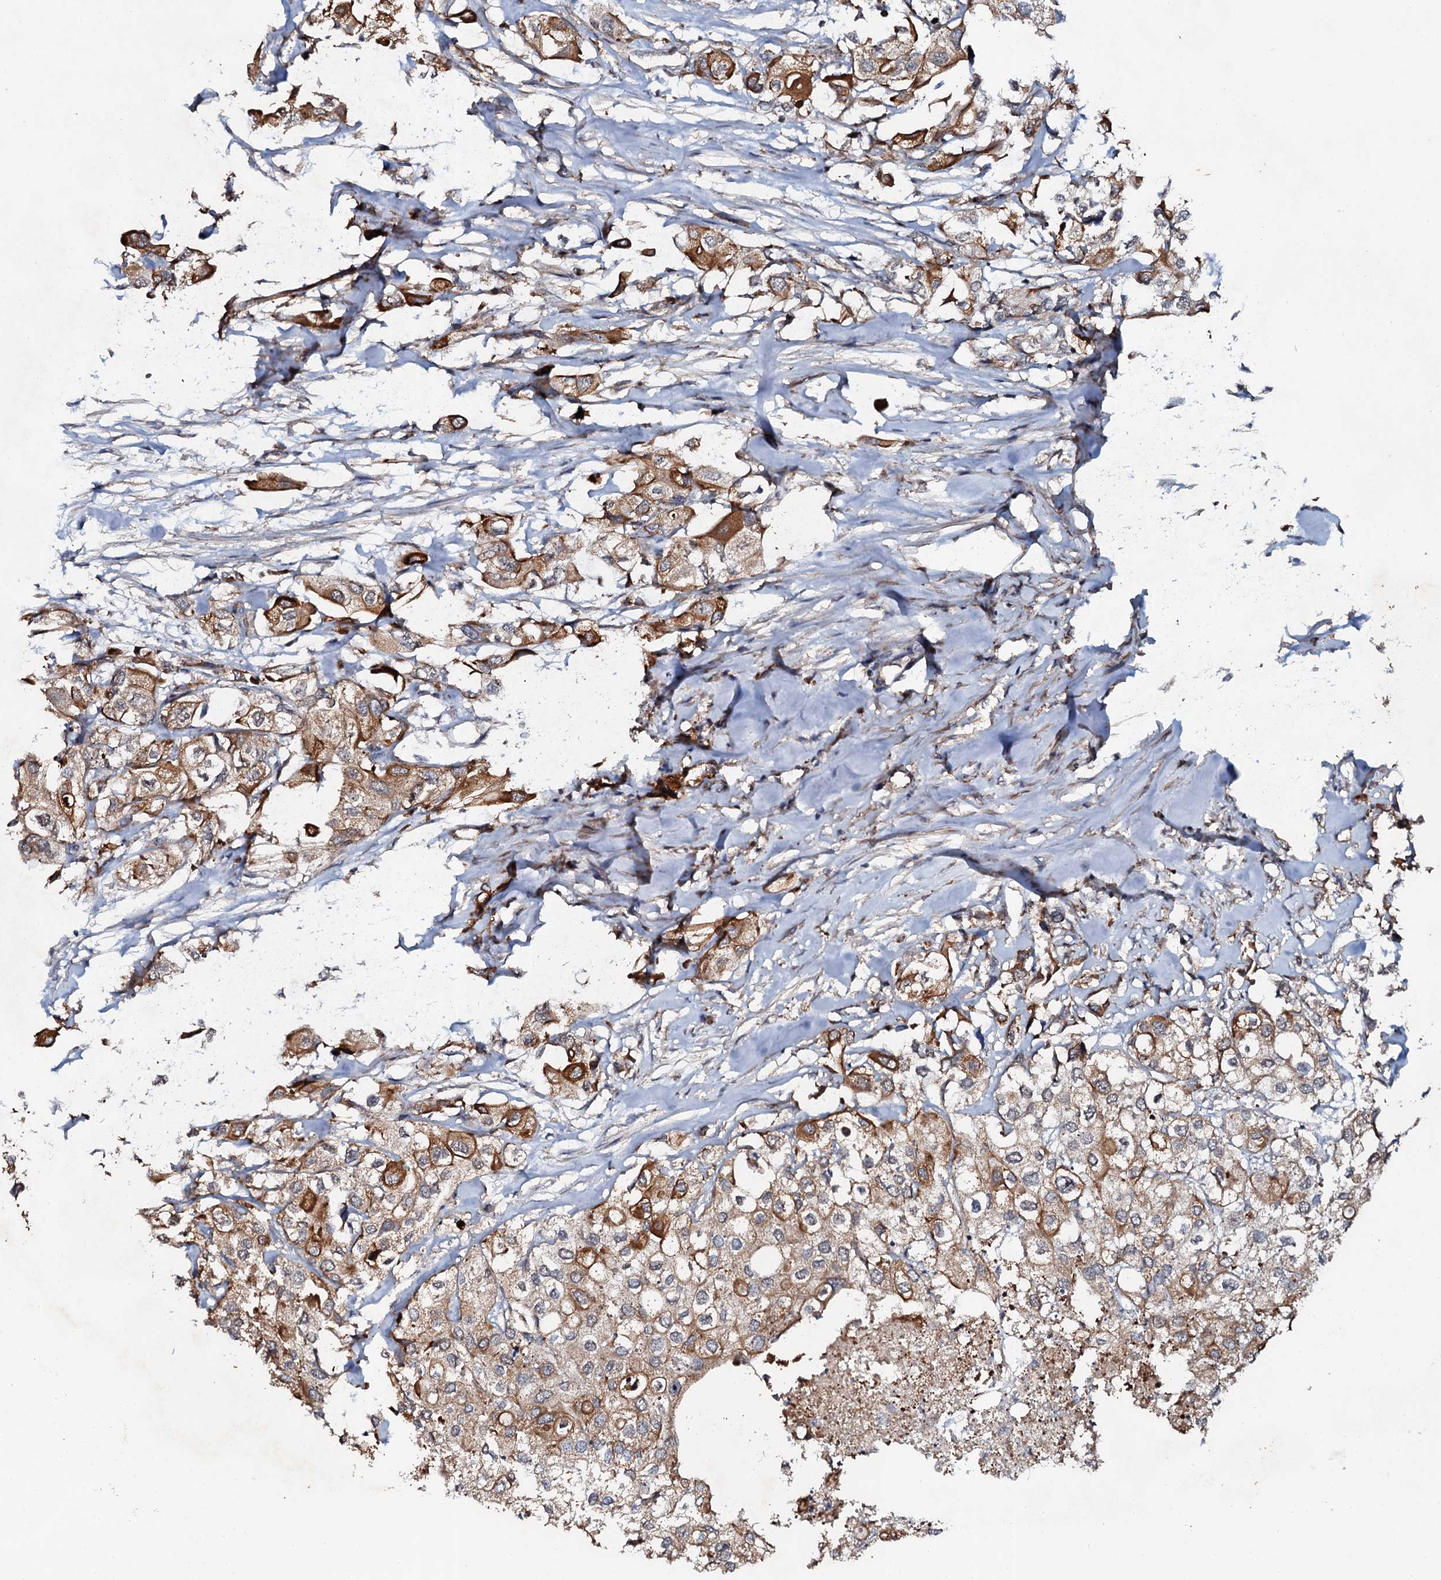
{"staining": {"intensity": "moderate", "quantity": ">75%", "location": "cytoplasmic/membranous"}, "tissue": "urothelial cancer", "cell_type": "Tumor cells", "image_type": "cancer", "snomed": [{"axis": "morphology", "description": "Urothelial carcinoma, High grade"}, {"axis": "topography", "description": "Urinary bladder"}], "caption": "About >75% of tumor cells in human high-grade urothelial carcinoma demonstrate moderate cytoplasmic/membranous protein positivity as visualized by brown immunohistochemical staining.", "gene": "GLCE", "patient": {"sex": "male", "age": 64}}